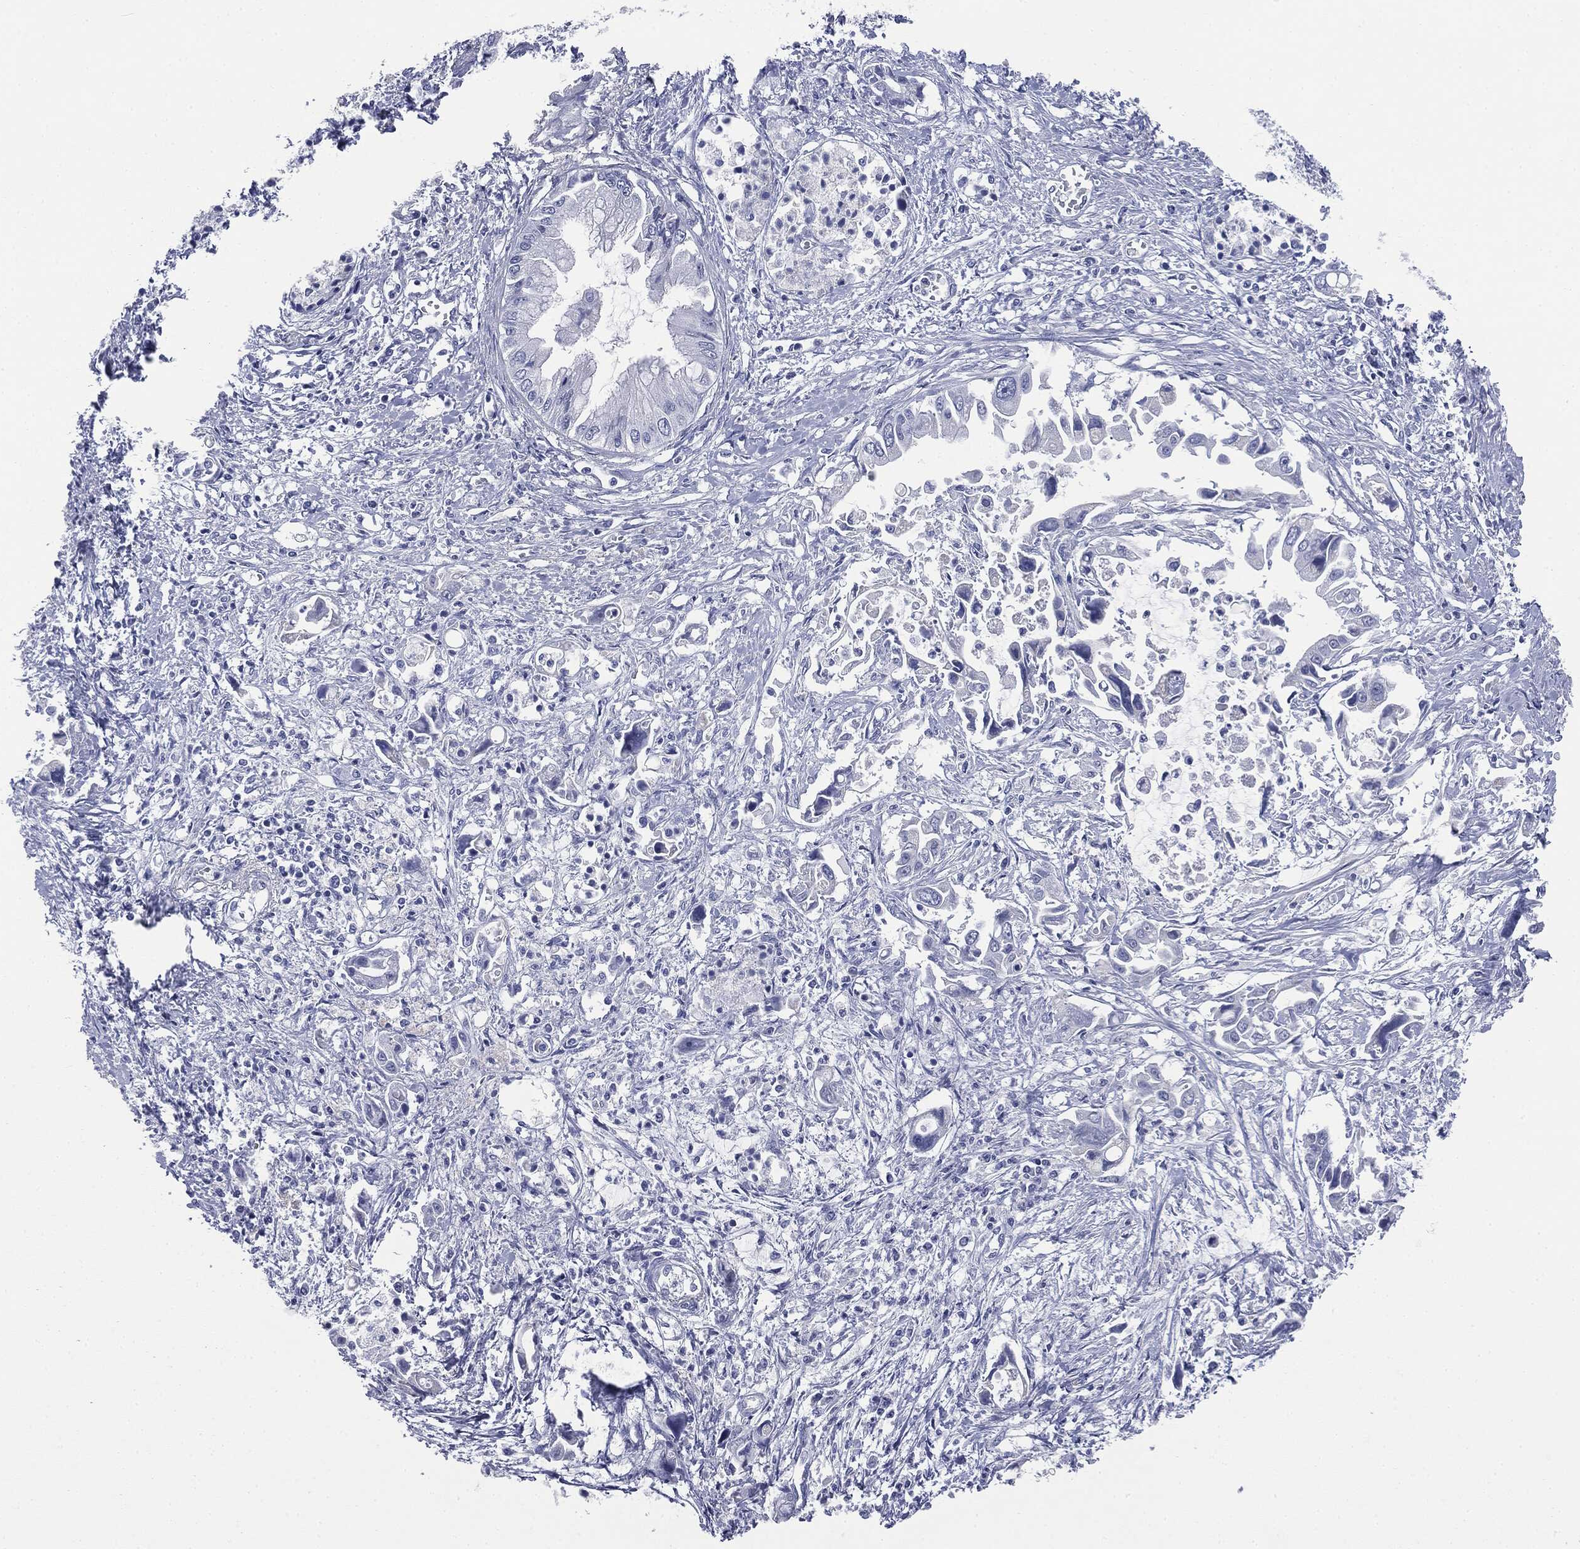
{"staining": {"intensity": "negative", "quantity": "none", "location": "none"}, "tissue": "pancreatic cancer", "cell_type": "Tumor cells", "image_type": "cancer", "snomed": [{"axis": "morphology", "description": "Adenocarcinoma, NOS"}, {"axis": "topography", "description": "Pancreas"}], "caption": "The IHC micrograph has no significant expression in tumor cells of pancreatic cancer (adenocarcinoma) tissue. (DAB (3,3'-diaminobenzidine) IHC visualized using brightfield microscopy, high magnification).", "gene": "ATP2A1", "patient": {"sex": "male", "age": 84}}